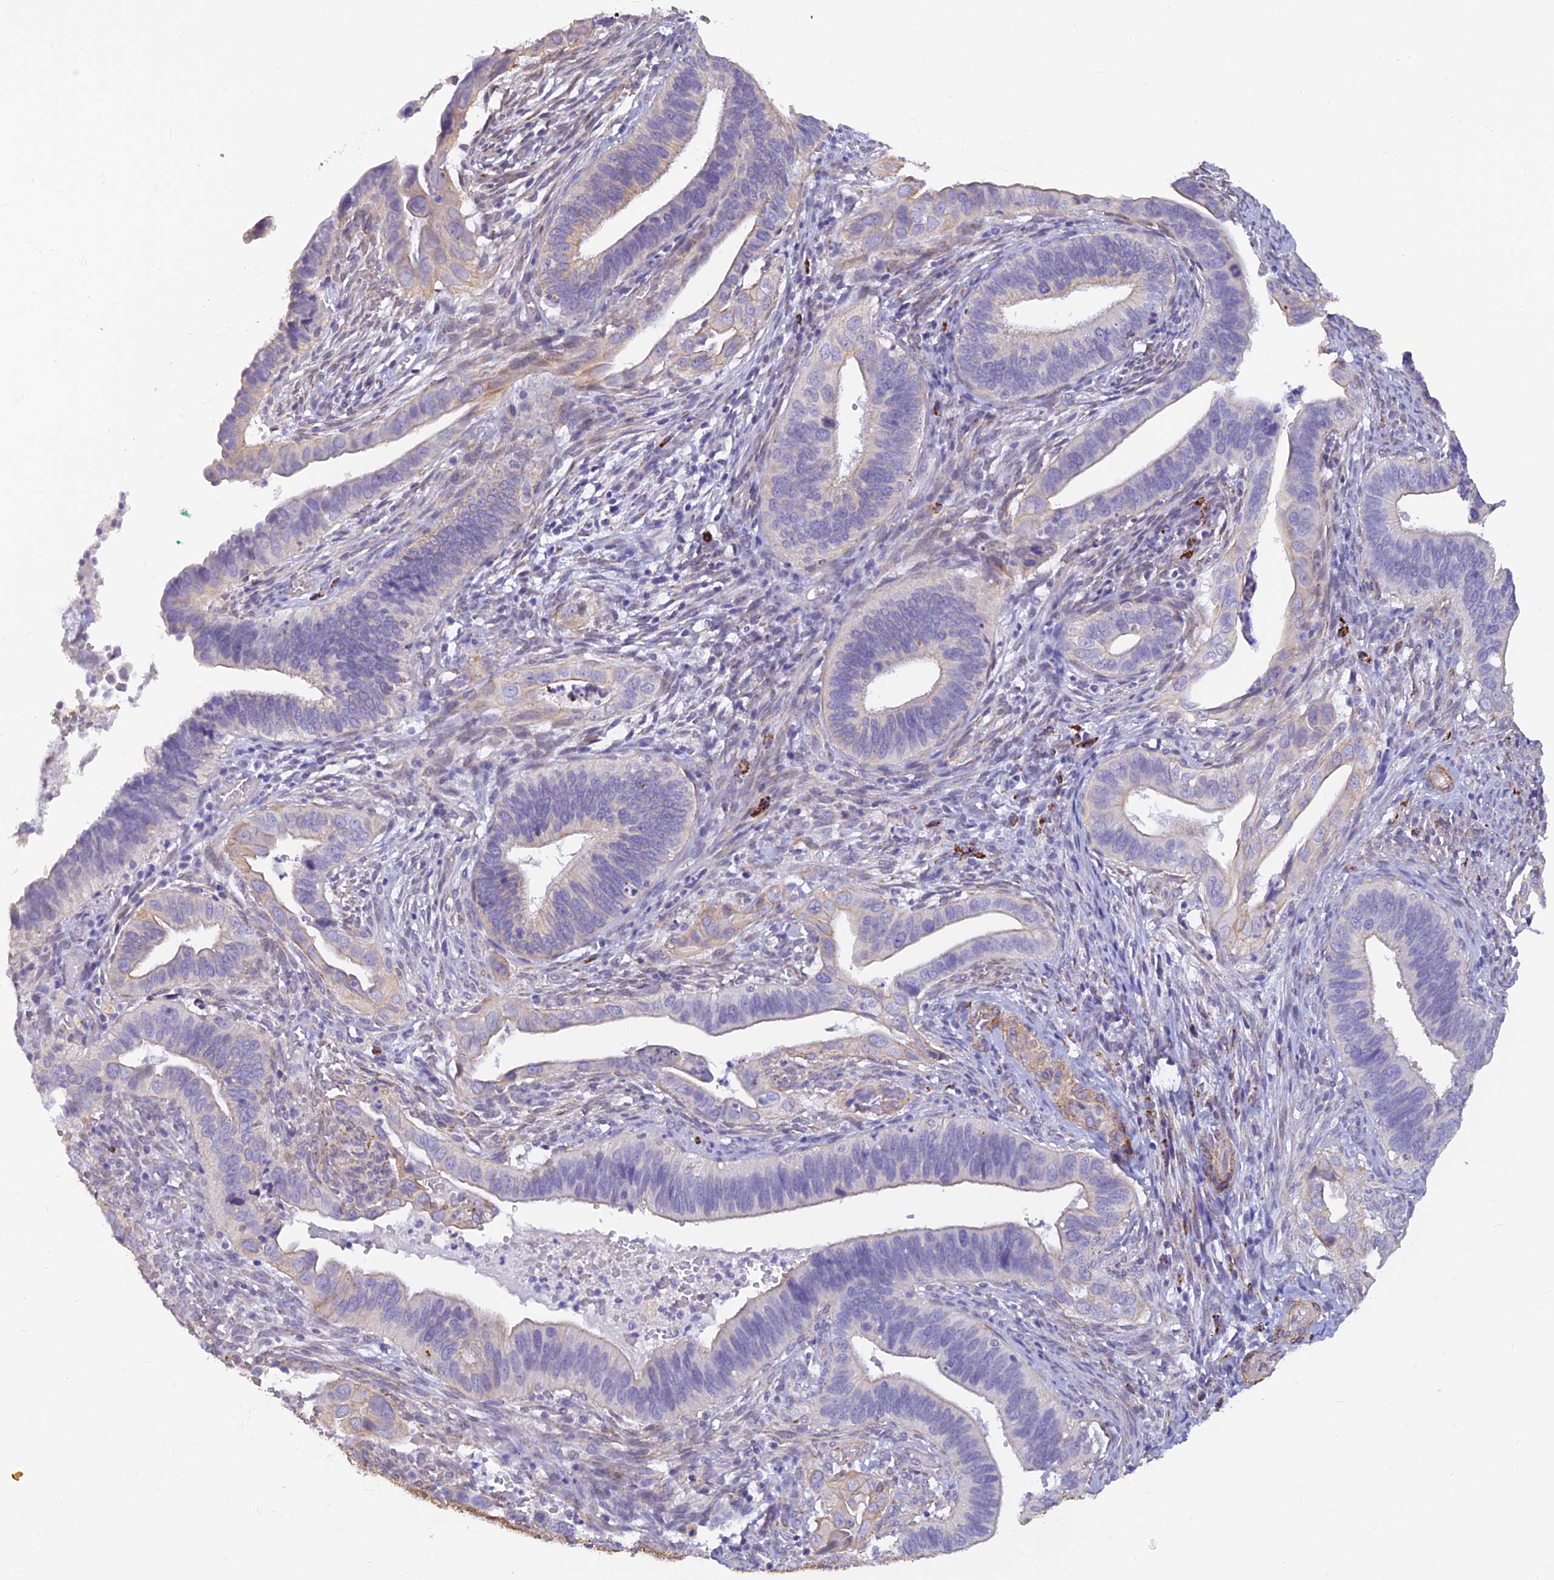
{"staining": {"intensity": "negative", "quantity": "none", "location": "none"}, "tissue": "cervical cancer", "cell_type": "Tumor cells", "image_type": "cancer", "snomed": [{"axis": "morphology", "description": "Adenocarcinoma, NOS"}, {"axis": "topography", "description": "Cervix"}], "caption": "Immunohistochemical staining of human cervical cancer (adenocarcinoma) exhibits no significant expression in tumor cells.", "gene": "ALDH1L2", "patient": {"sex": "female", "age": 42}}